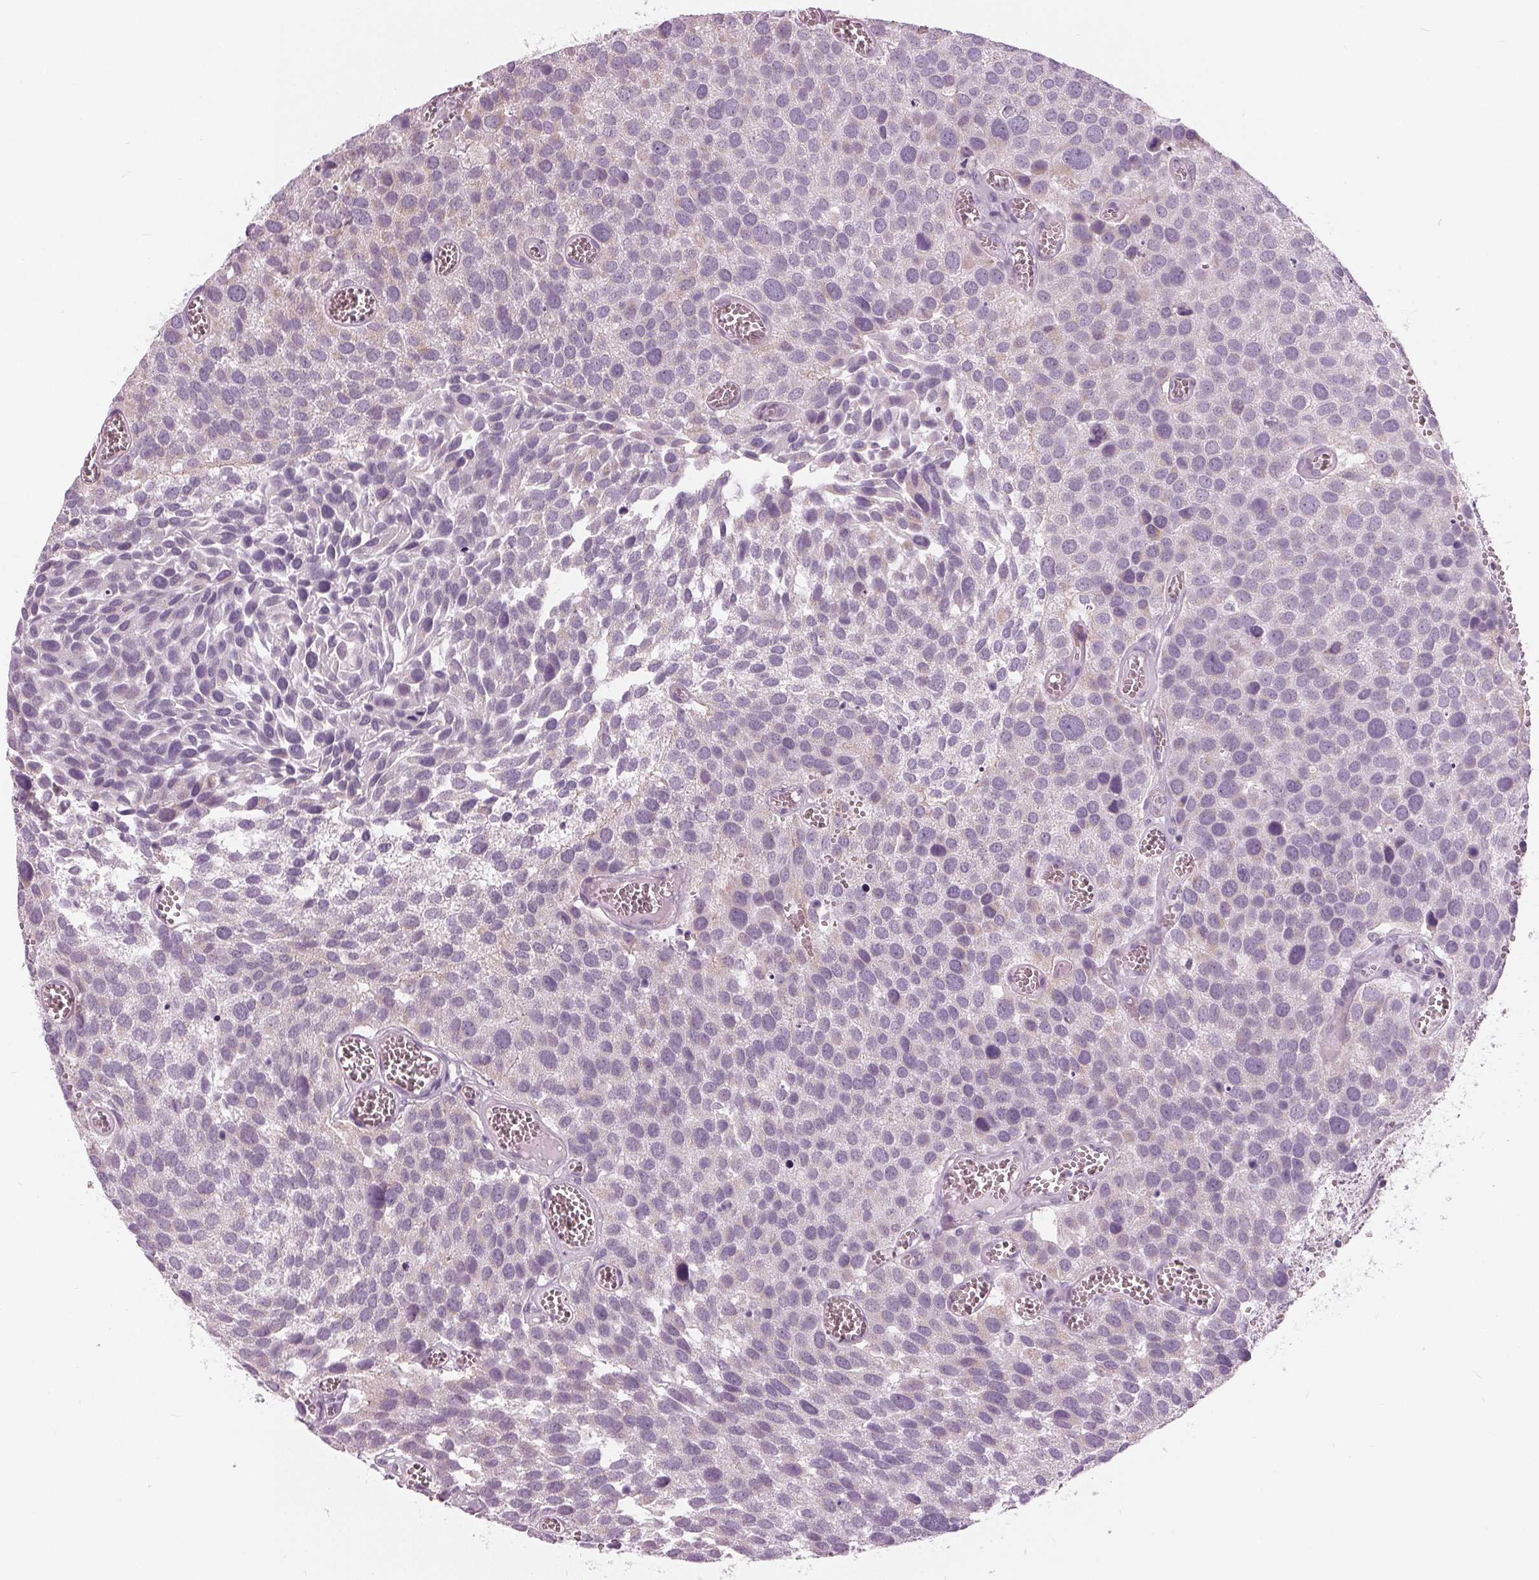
{"staining": {"intensity": "negative", "quantity": "none", "location": "none"}, "tissue": "urothelial cancer", "cell_type": "Tumor cells", "image_type": "cancer", "snomed": [{"axis": "morphology", "description": "Urothelial carcinoma, Low grade"}, {"axis": "topography", "description": "Urinary bladder"}], "caption": "DAB (3,3'-diaminobenzidine) immunohistochemical staining of human urothelial cancer reveals no significant expression in tumor cells.", "gene": "SAMD4A", "patient": {"sex": "female", "age": 69}}